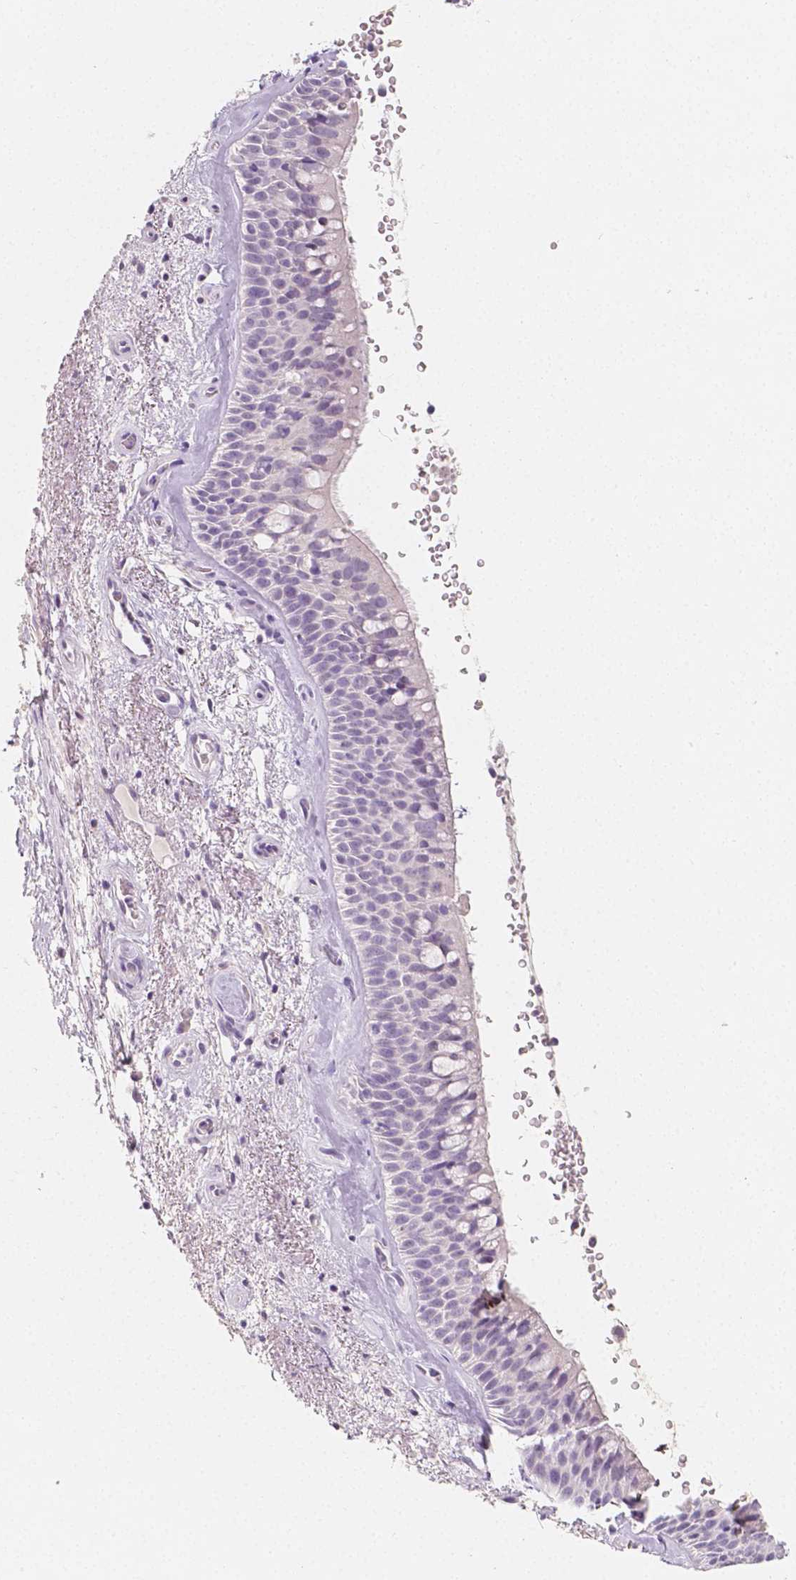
{"staining": {"intensity": "negative", "quantity": "none", "location": "none"}, "tissue": "bronchus", "cell_type": "Respiratory epithelial cells", "image_type": "normal", "snomed": [{"axis": "morphology", "description": "Normal tissue, NOS"}, {"axis": "topography", "description": "Bronchus"}], "caption": "This micrograph is of benign bronchus stained with immunohistochemistry (IHC) to label a protein in brown with the nuclei are counter-stained blue. There is no staining in respiratory epithelial cells.", "gene": "HNF1B", "patient": {"sex": "male", "age": 48}}